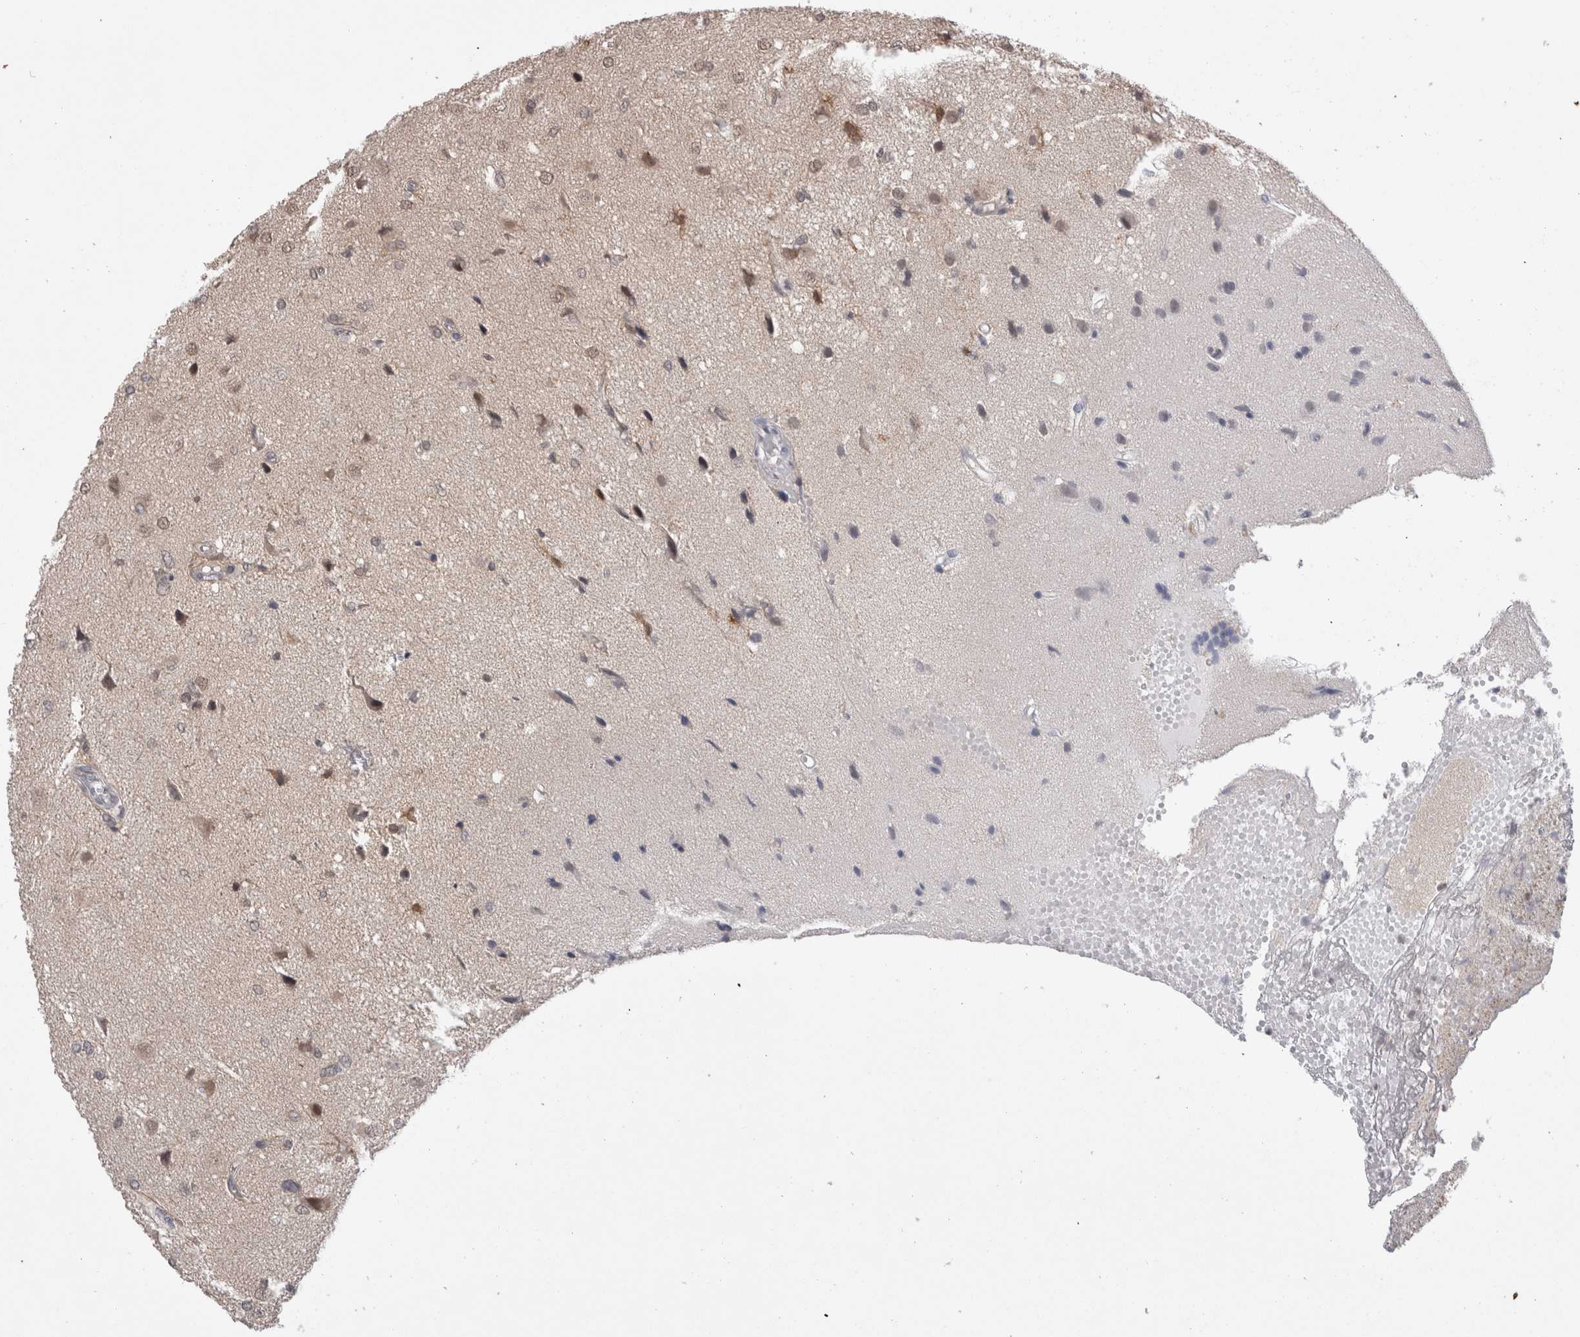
{"staining": {"intensity": "weak", "quantity": "<25%", "location": "cytoplasmic/membranous"}, "tissue": "glioma", "cell_type": "Tumor cells", "image_type": "cancer", "snomed": [{"axis": "morphology", "description": "Glioma, malignant, High grade"}, {"axis": "topography", "description": "Brain"}], "caption": "The micrograph demonstrates no staining of tumor cells in malignant high-grade glioma. (DAB immunohistochemistry visualized using brightfield microscopy, high magnification).", "gene": "ZNF341", "patient": {"sex": "female", "age": 59}}